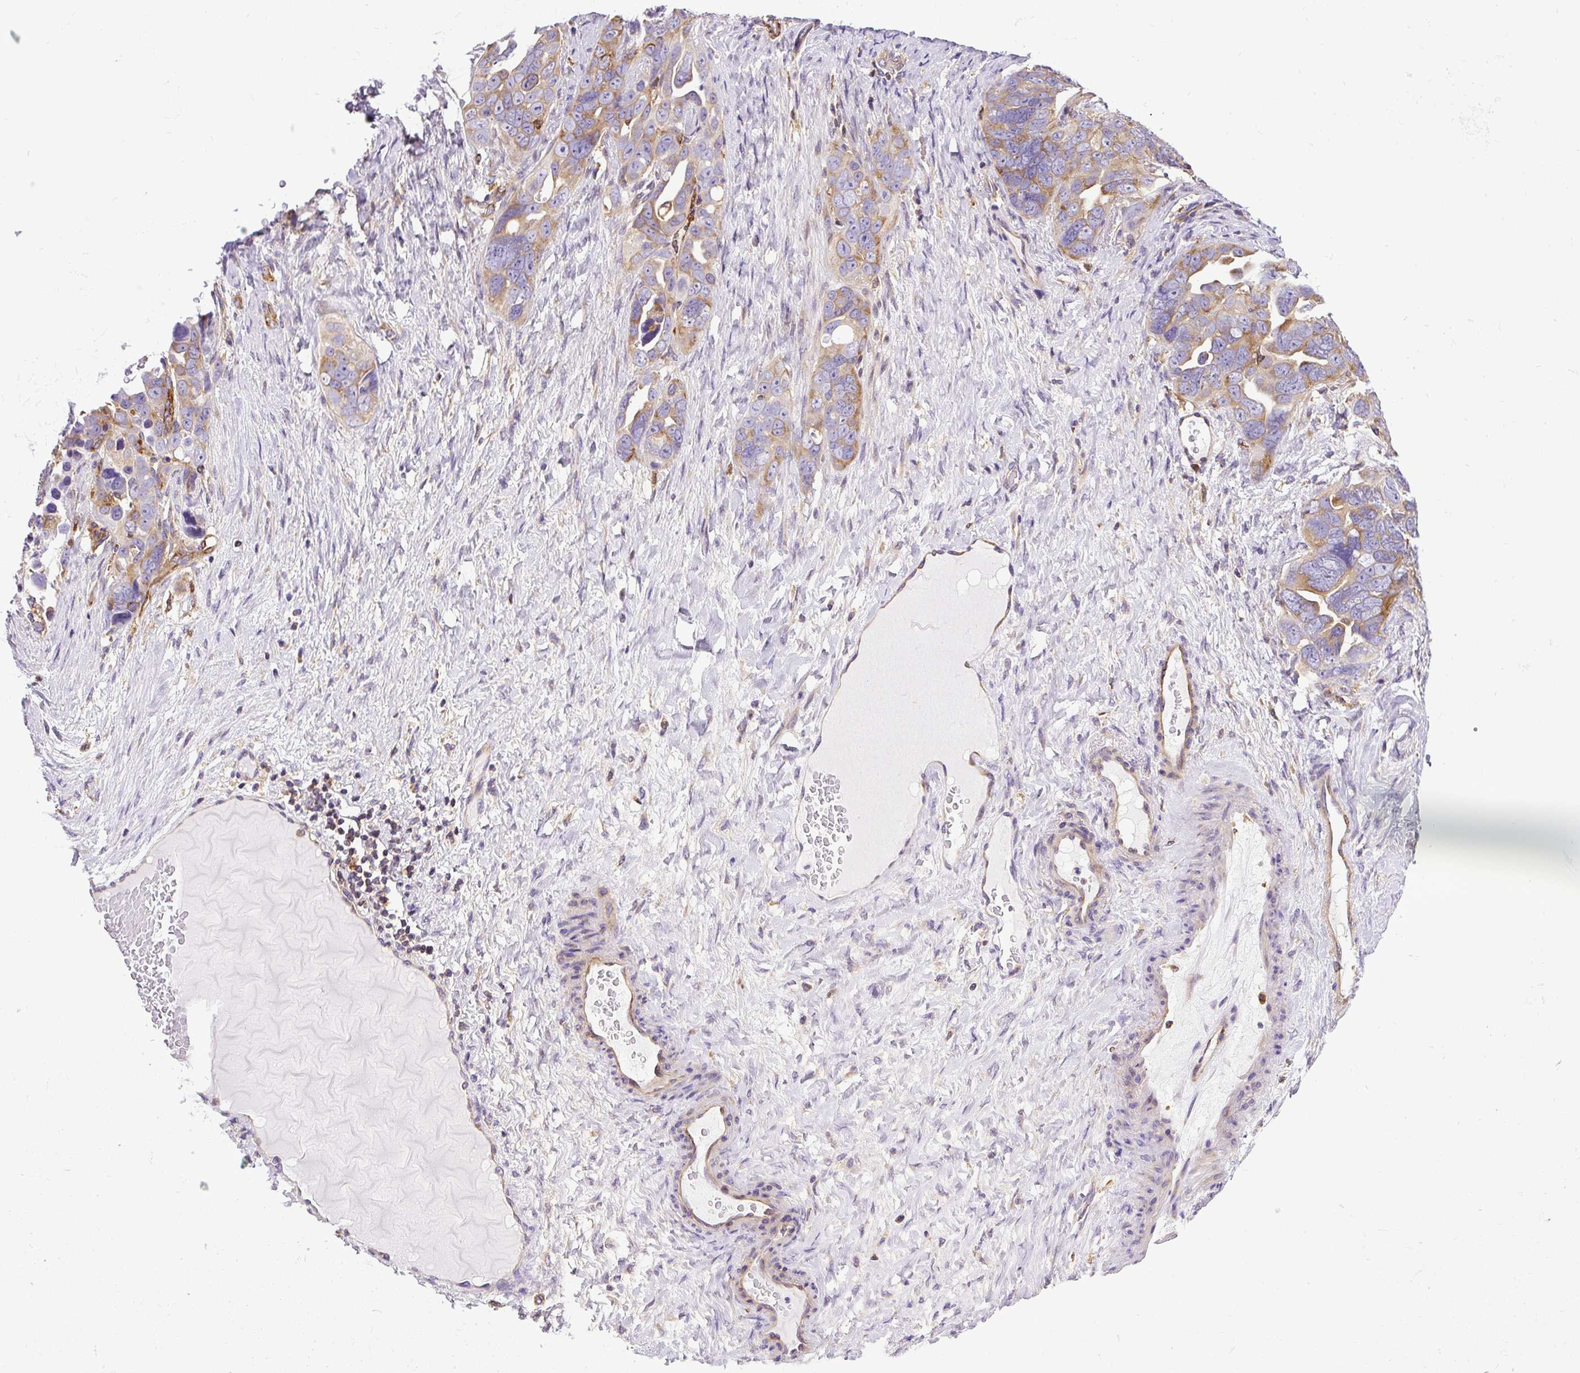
{"staining": {"intensity": "moderate", "quantity": "25%-75%", "location": "cytoplasmic/membranous"}, "tissue": "ovarian cancer", "cell_type": "Tumor cells", "image_type": "cancer", "snomed": [{"axis": "morphology", "description": "Cystadenocarcinoma, serous, NOS"}, {"axis": "topography", "description": "Ovary"}], "caption": "Tumor cells reveal medium levels of moderate cytoplasmic/membranous staining in about 25%-75% of cells in human ovarian cancer.", "gene": "MAP1S", "patient": {"sex": "female", "age": 63}}